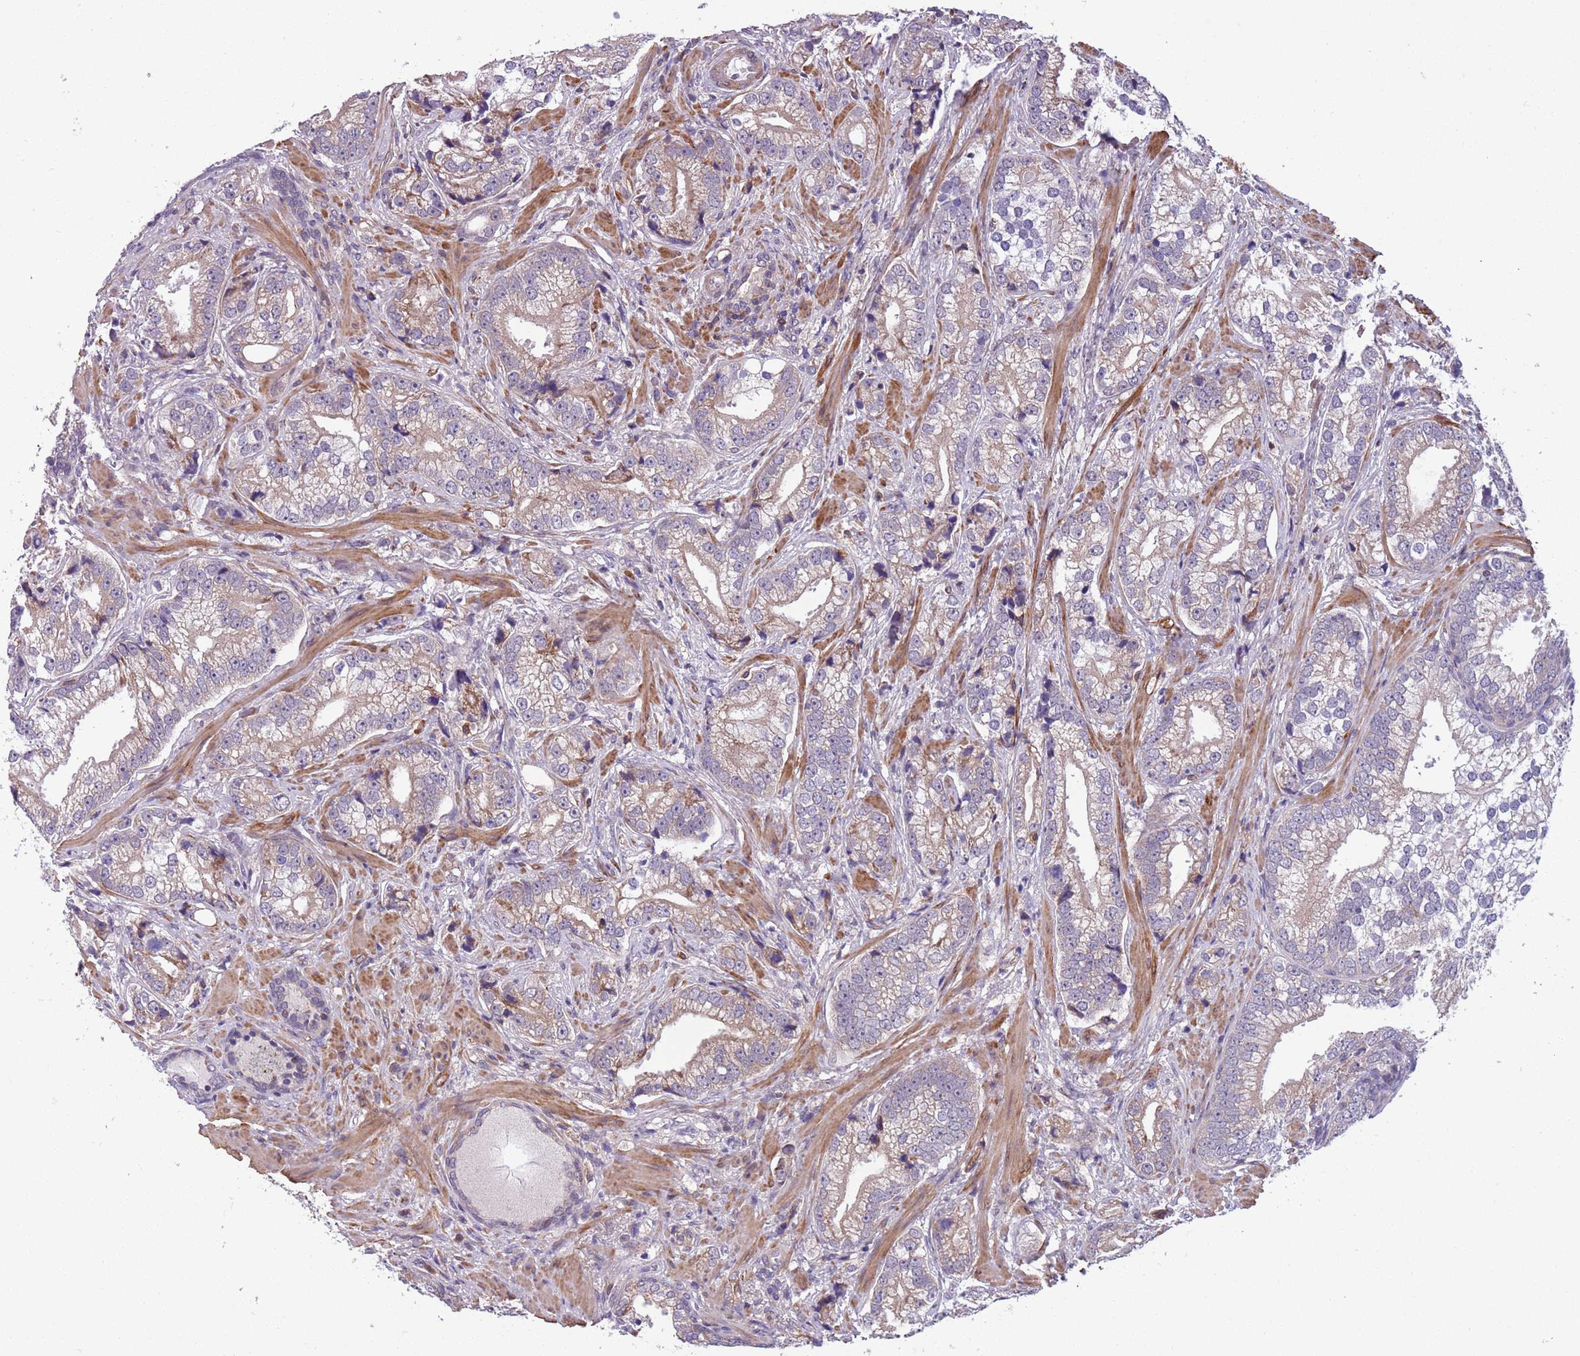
{"staining": {"intensity": "negative", "quantity": "none", "location": "none"}, "tissue": "prostate cancer", "cell_type": "Tumor cells", "image_type": "cancer", "snomed": [{"axis": "morphology", "description": "Adenocarcinoma, High grade"}, {"axis": "topography", "description": "Prostate"}], "caption": "This image is of high-grade adenocarcinoma (prostate) stained with immunohistochemistry to label a protein in brown with the nuclei are counter-stained blue. There is no staining in tumor cells.", "gene": "JAML", "patient": {"sex": "male", "age": 75}}